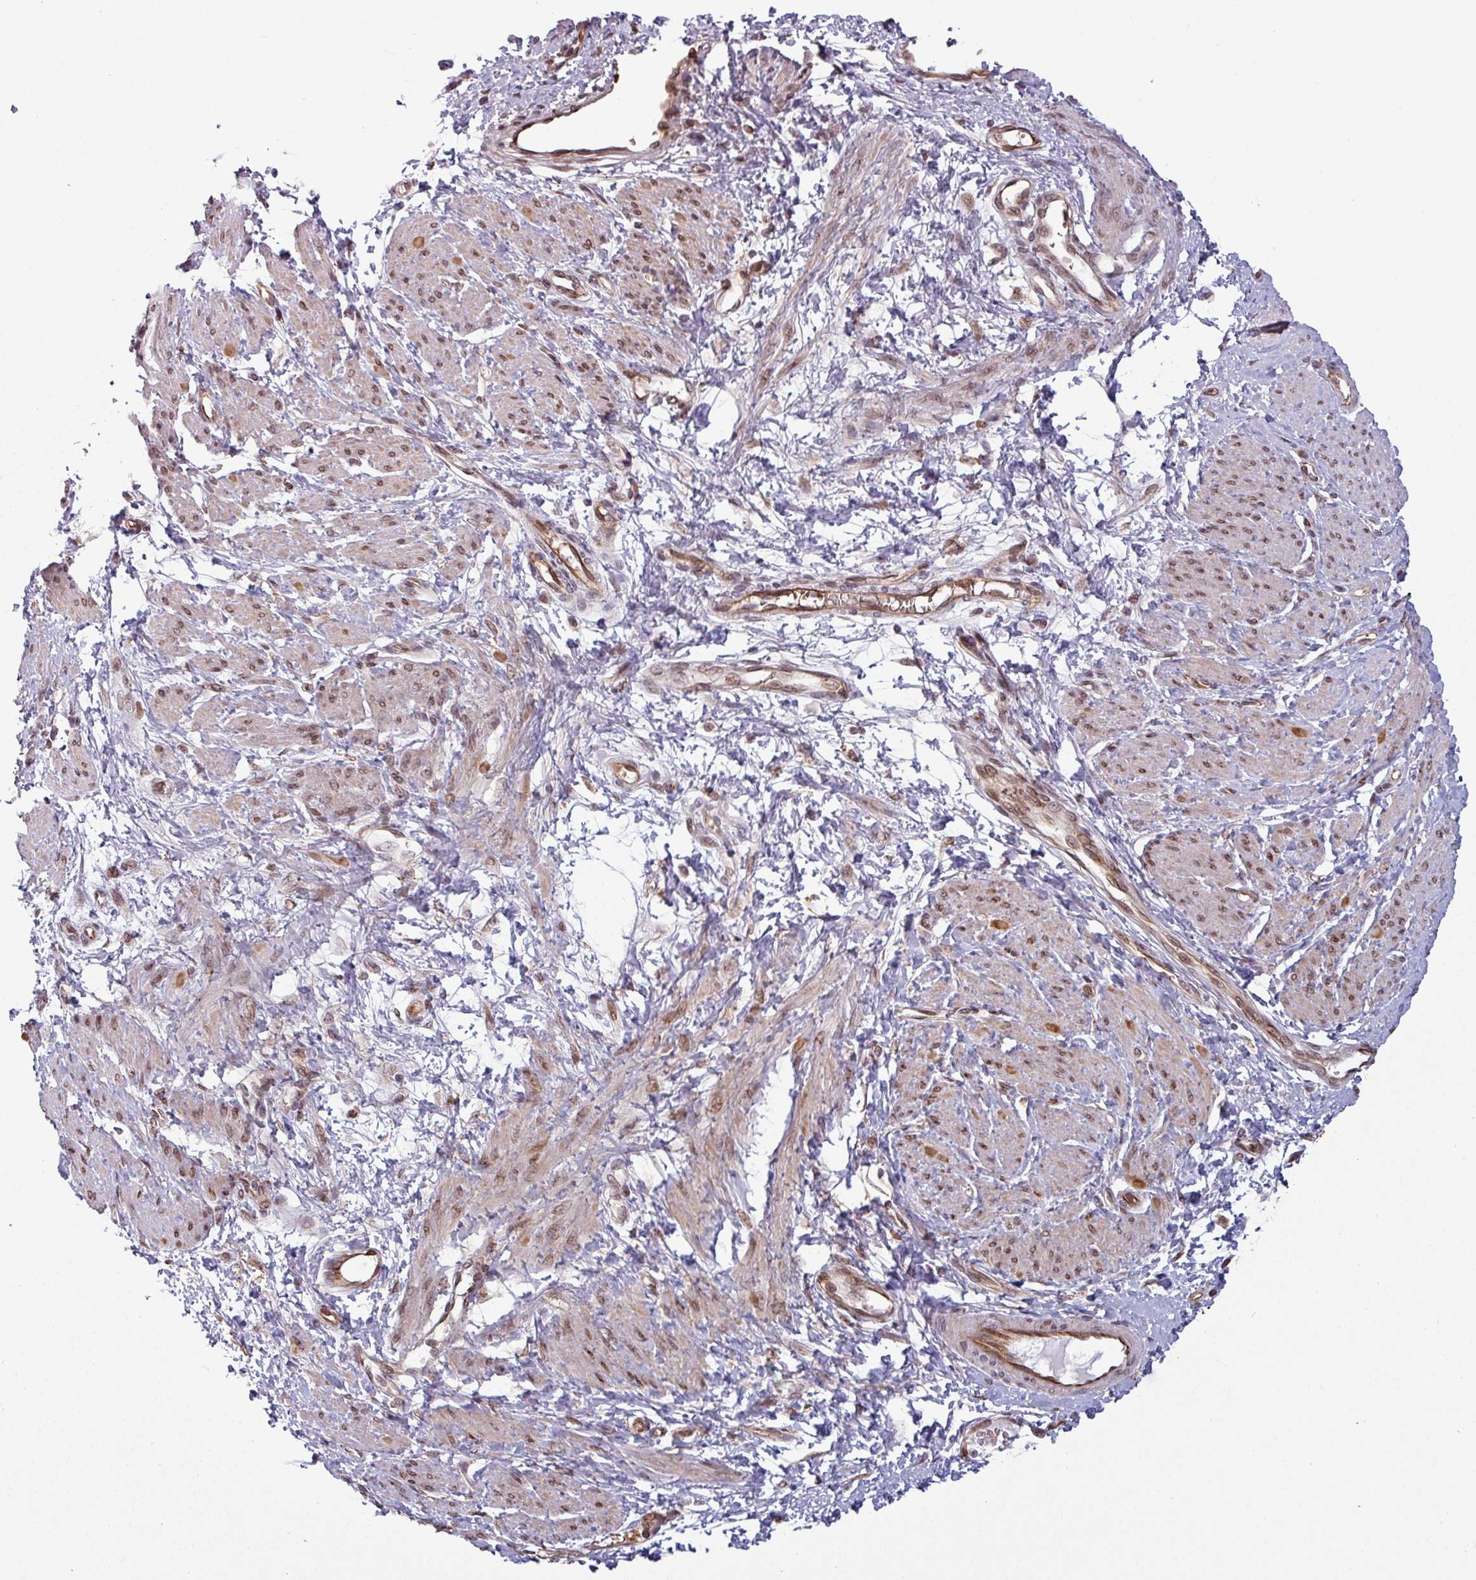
{"staining": {"intensity": "weak", "quantity": "25%-75%", "location": "nuclear"}, "tissue": "smooth muscle", "cell_type": "Smooth muscle cells", "image_type": "normal", "snomed": [{"axis": "morphology", "description": "Normal tissue, NOS"}, {"axis": "topography", "description": "Smooth muscle"}, {"axis": "topography", "description": "Uterus"}], "caption": "A high-resolution histopathology image shows IHC staining of unremarkable smooth muscle, which reveals weak nuclear staining in approximately 25%-75% of smooth muscle cells.", "gene": "RBM4B", "patient": {"sex": "female", "age": 39}}